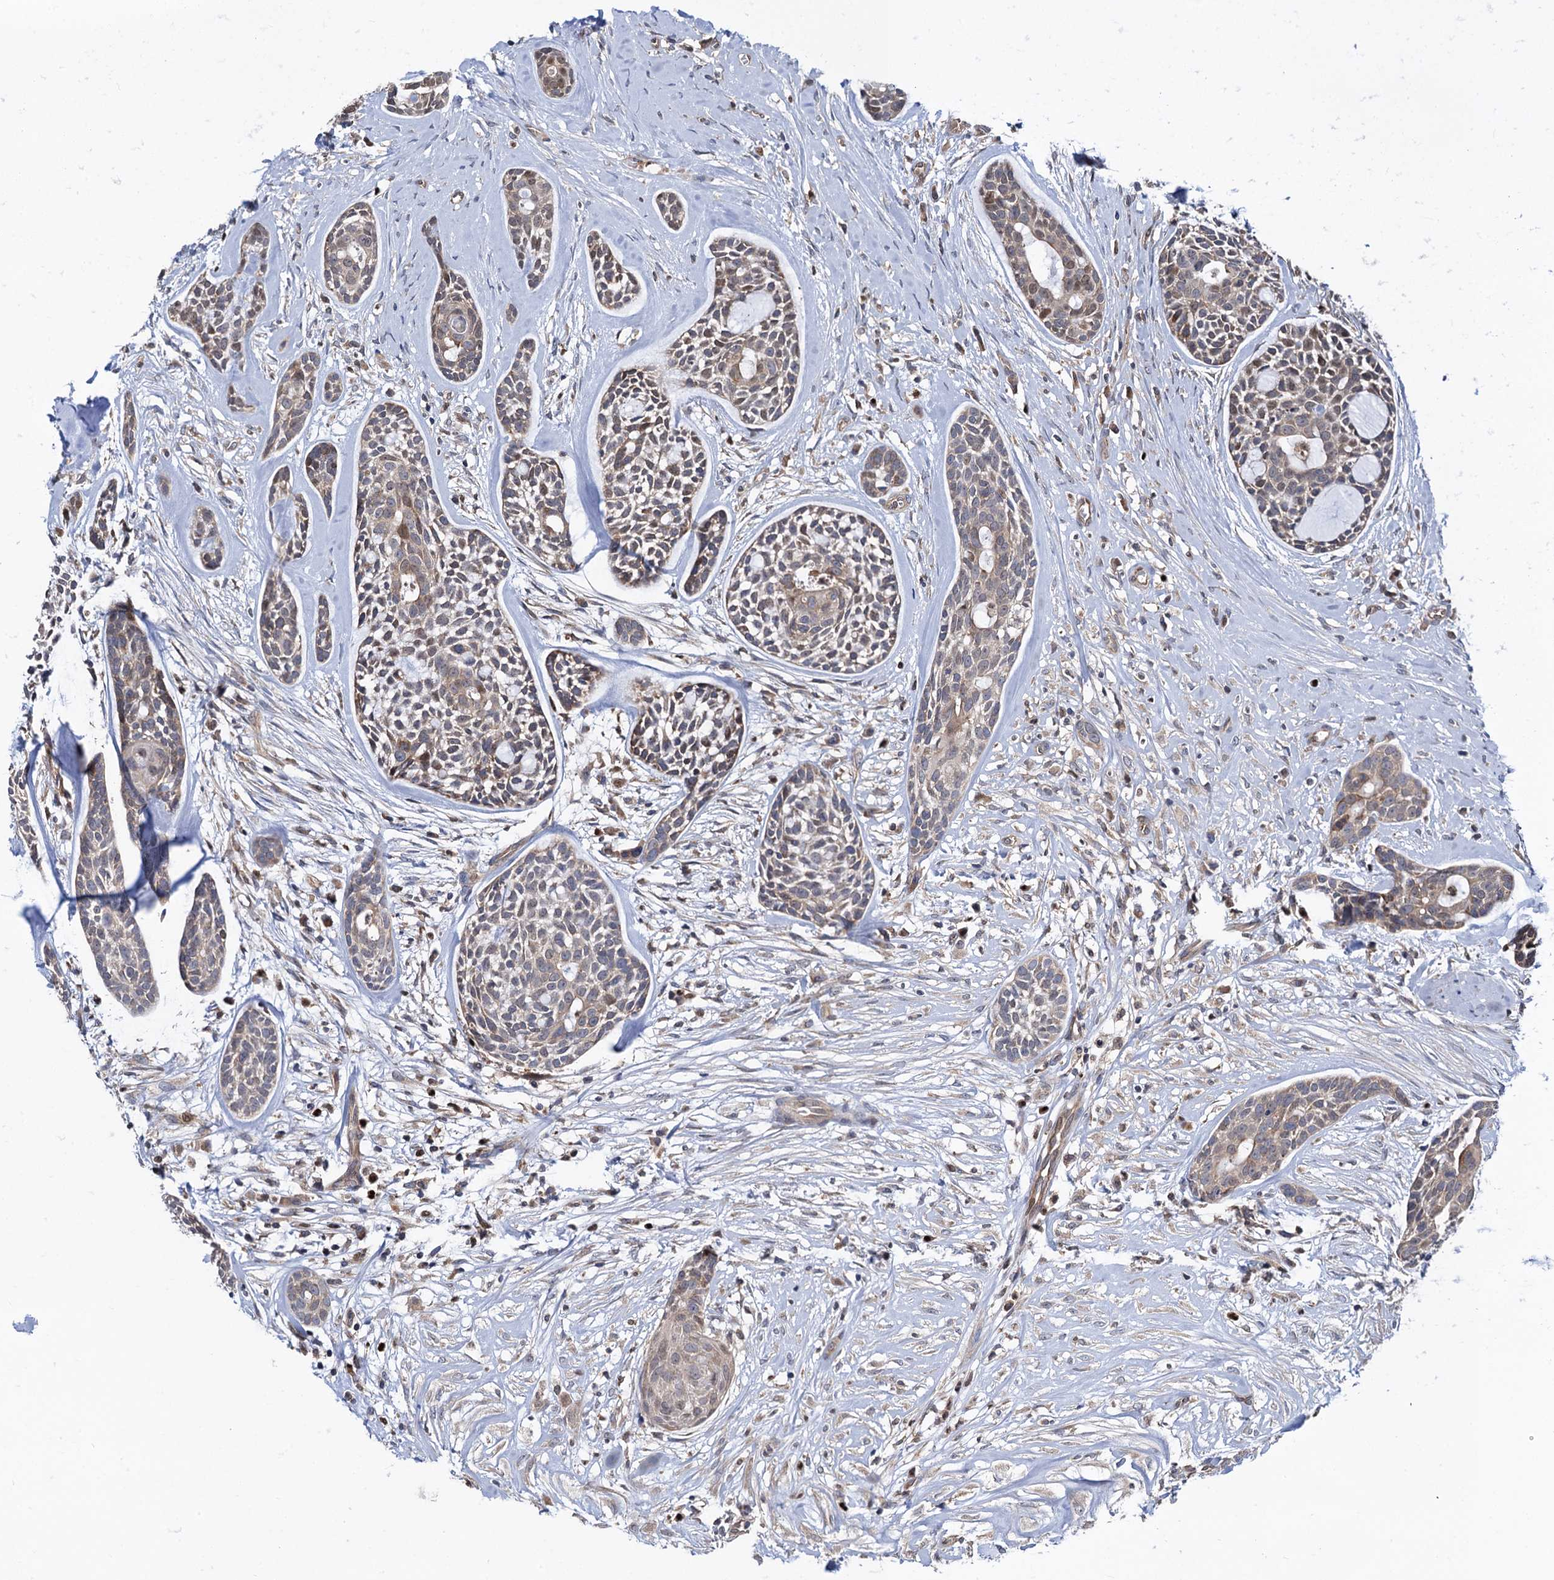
{"staining": {"intensity": "moderate", "quantity": "<25%", "location": "nuclear"}, "tissue": "head and neck cancer", "cell_type": "Tumor cells", "image_type": "cancer", "snomed": [{"axis": "morphology", "description": "Adenocarcinoma, NOS"}, {"axis": "topography", "description": "Subcutis"}, {"axis": "topography", "description": "Head-Neck"}], "caption": "A photomicrograph of head and neck cancer (adenocarcinoma) stained for a protein displays moderate nuclear brown staining in tumor cells.", "gene": "RNF125", "patient": {"sex": "female", "age": 73}}